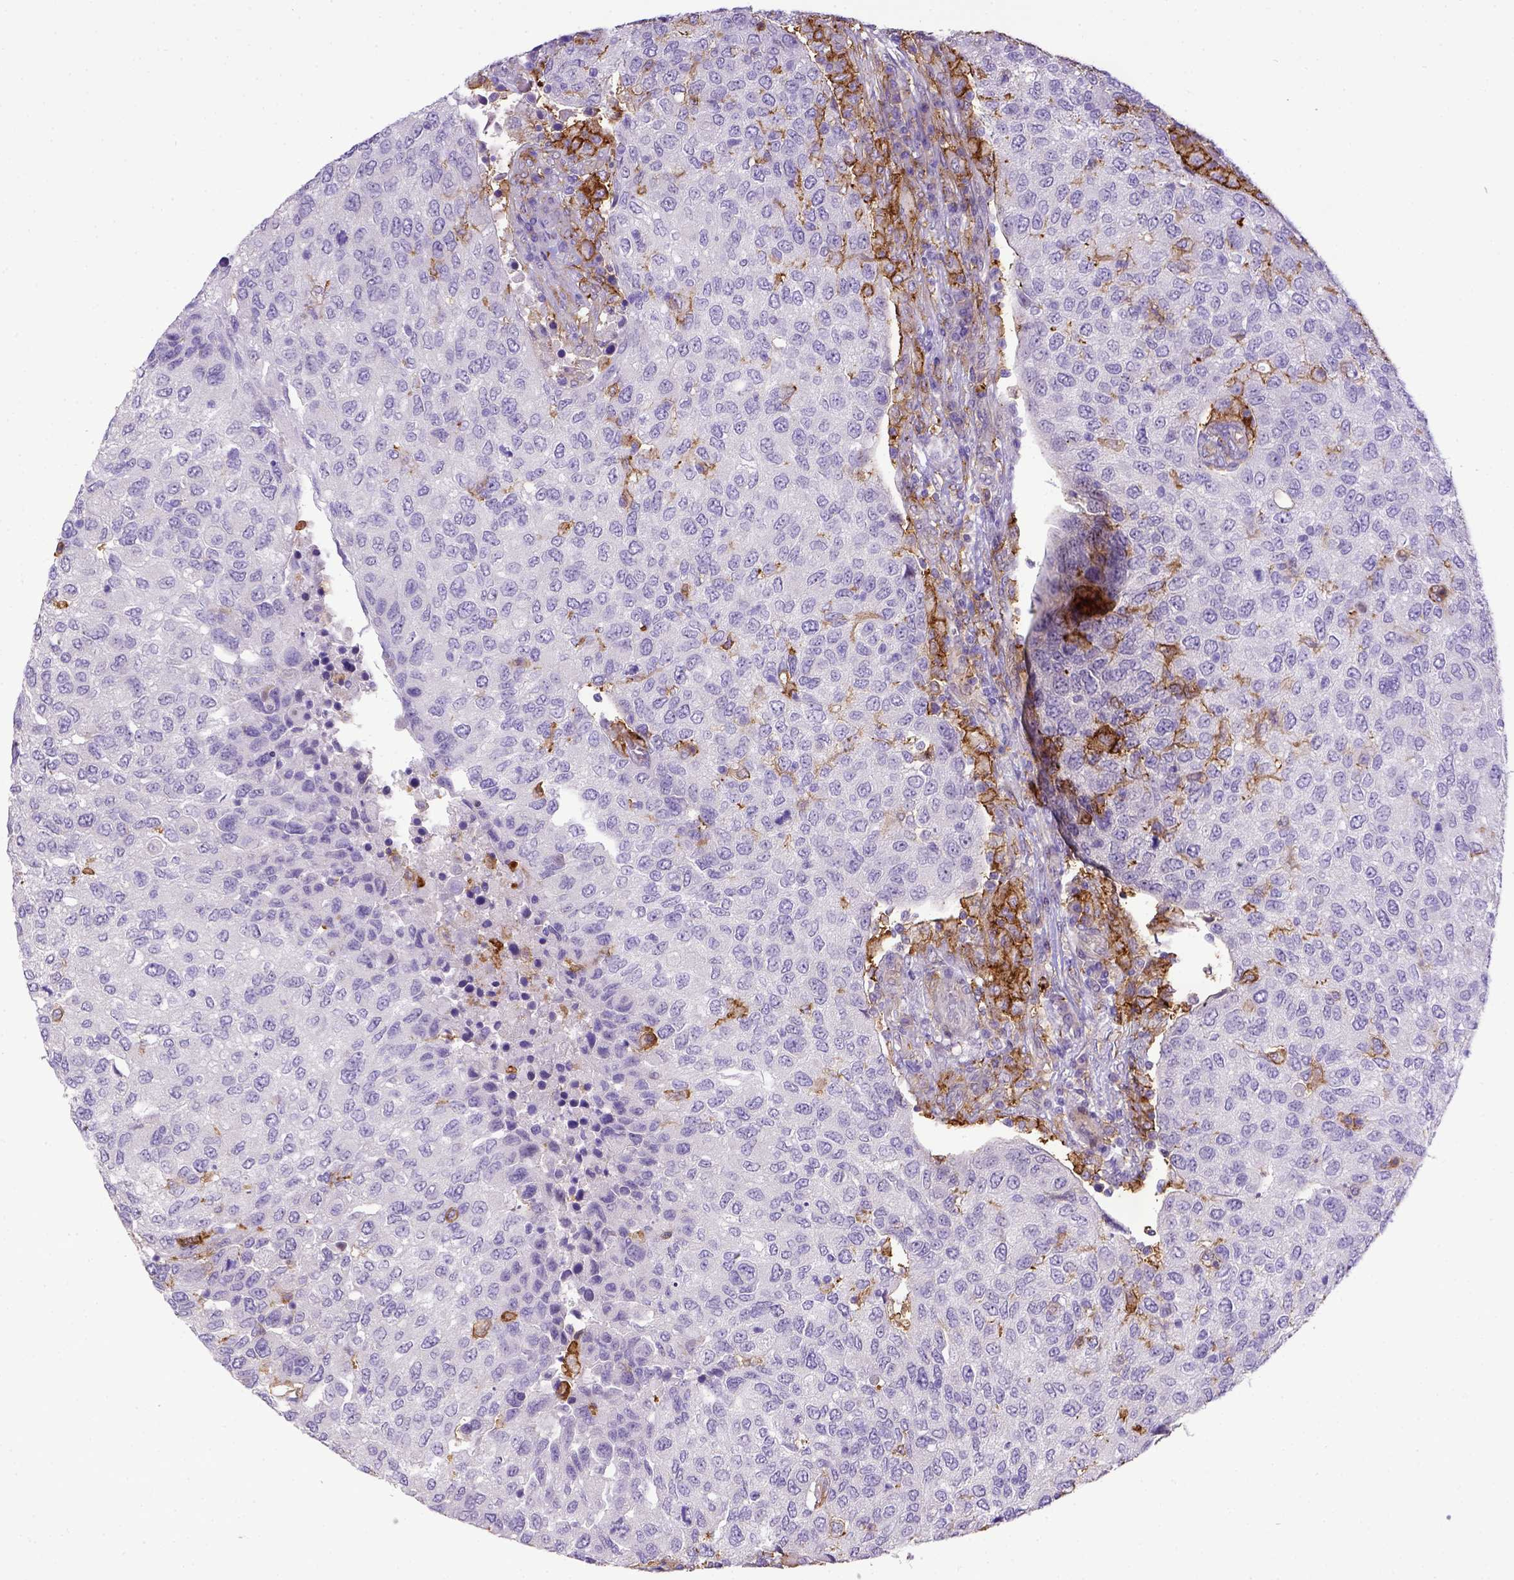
{"staining": {"intensity": "negative", "quantity": "none", "location": "none"}, "tissue": "urothelial cancer", "cell_type": "Tumor cells", "image_type": "cancer", "snomed": [{"axis": "morphology", "description": "Urothelial carcinoma, High grade"}, {"axis": "topography", "description": "Urinary bladder"}], "caption": "A high-resolution image shows immunohistochemistry staining of urothelial cancer, which shows no significant positivity in tumor cells.", "gene": "CD40", "patient": {"sex": "female", "age": 78}}